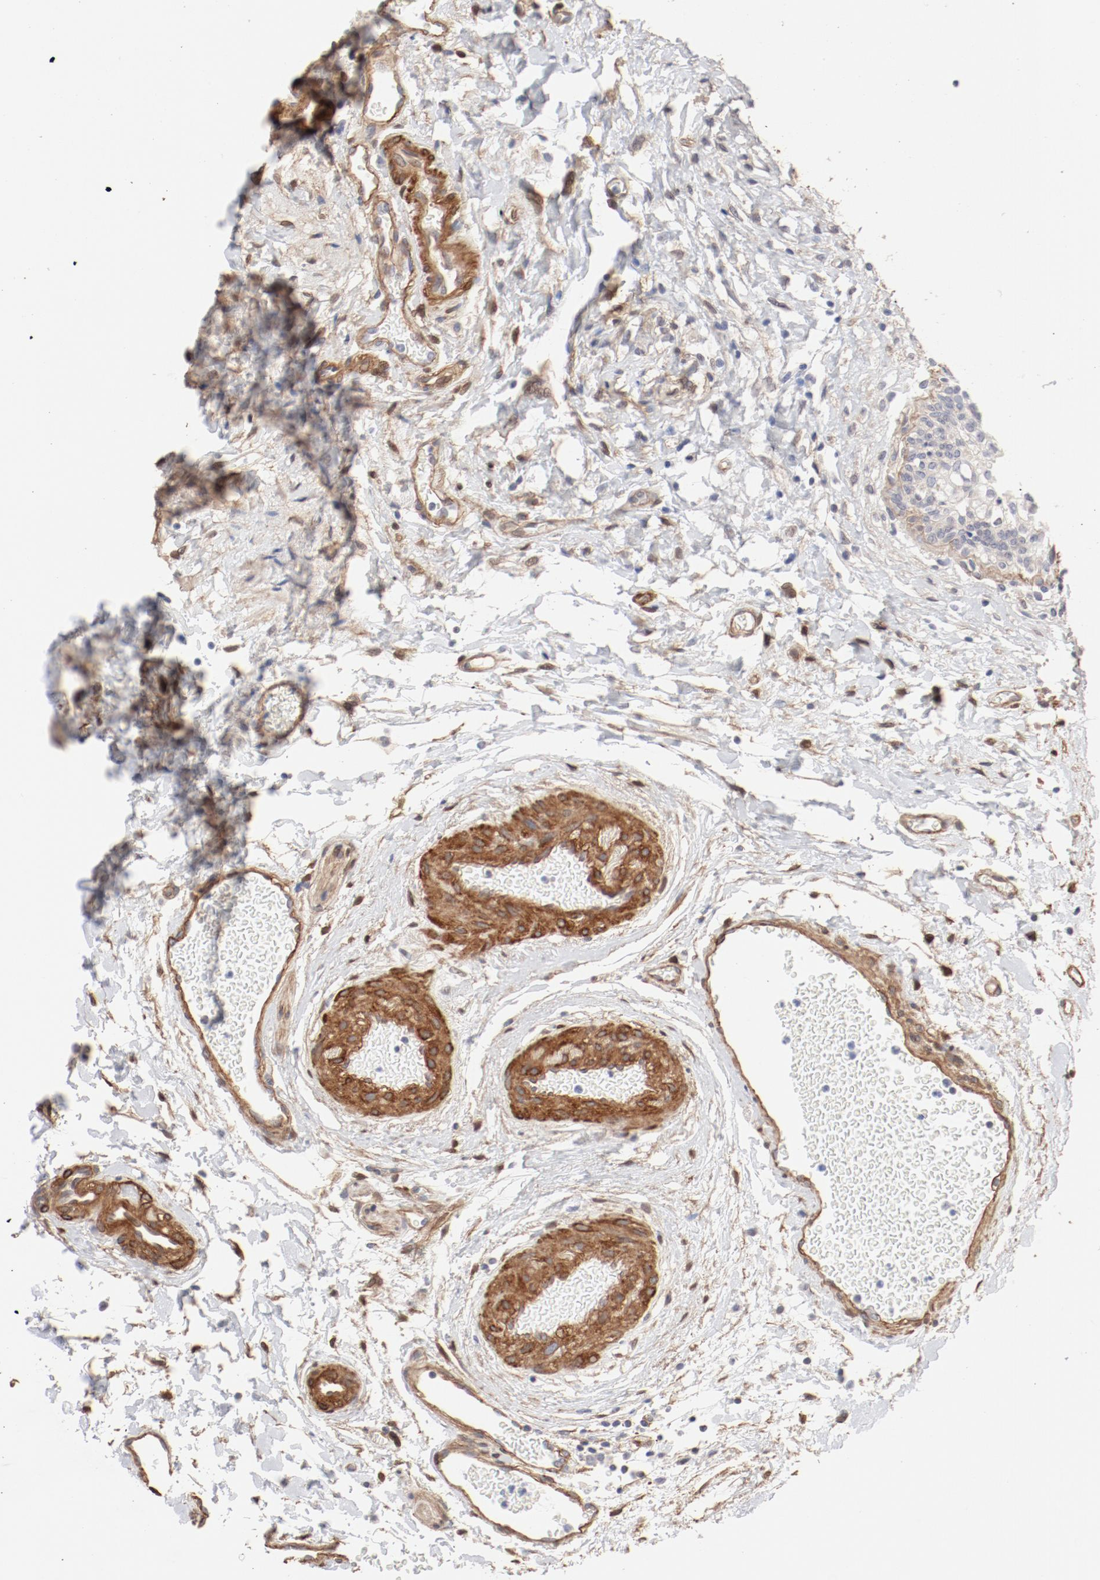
{"staining": {"intensity": "negative", "quantity": "none", "location": "none"}, "tissue": "urinary bladder", "cell_type": "Urothelial cells", "image_type": "normal", "snomed": [{"axis": "morphology", "description": "Normal tissue, NOS"}, {"axis": "topography", "description": "Urinary bladder"}], "caption": "Immunohistochemistry micrograph of benign urinary bladder stained for a protein (brown), which exhibits no positivity in urothelial cells.", "gene": "MAGED4B", "patient": {"sex": "female", "age": 80}}